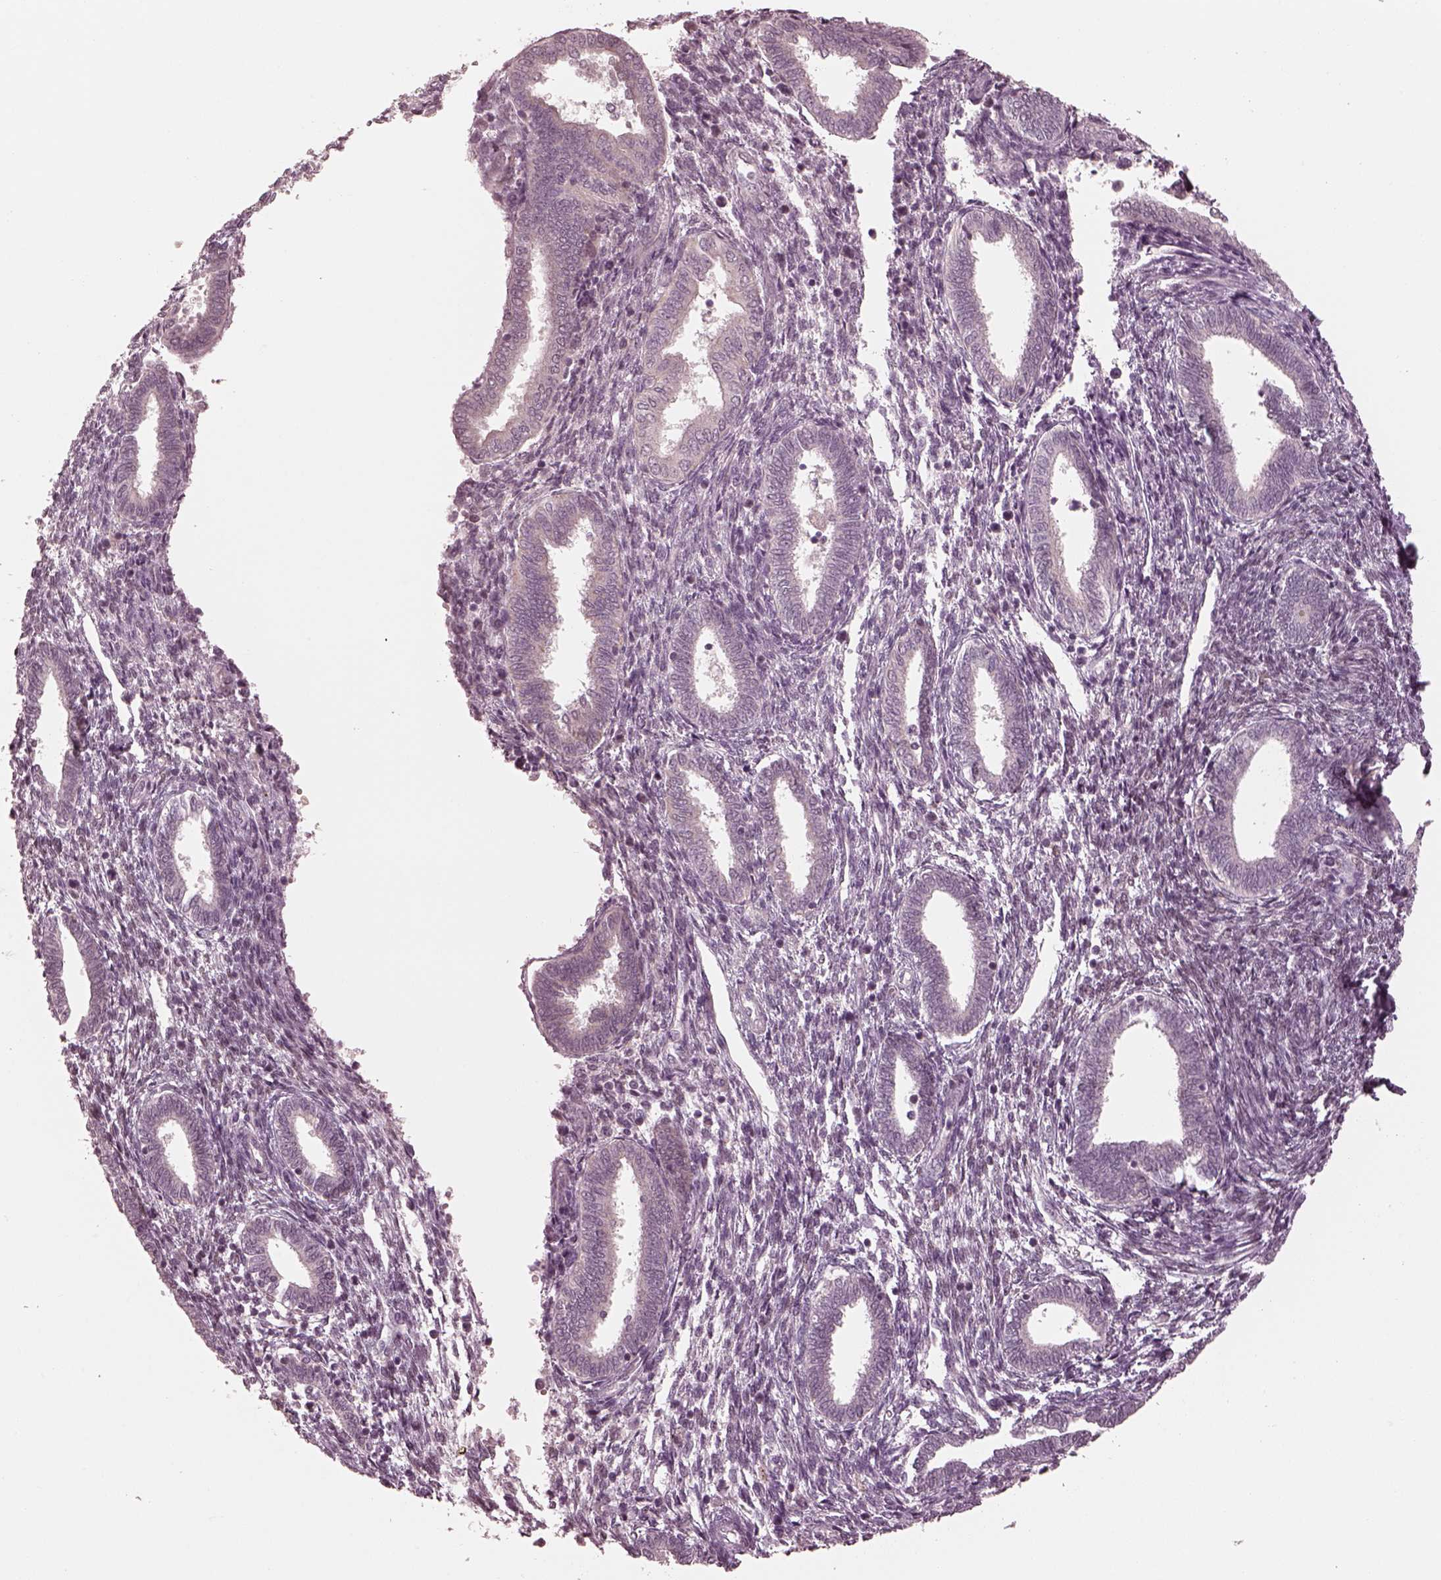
{"staining": {"intensity": "negative", "quantity": "none", "location": "none"}, "tissue": "endometrium", "cell_type": "Cells in endometrial stroma", "image_type": "normal", "snomed": [{"axis": "morphology", "description": "Normal tissue, NOS"}, {"axis": "topography", "description": "Endometrium"}], "caption": "Immunohistochemistry image of benign endometrium: human endometrium stained with DAB (3,3'-diaminobenzidine) exhibits no significant protein staining in cells in endometrial stroma. (DAB immunohistochemistry (IHC) visualized using brightfield microscopy, high magnification).", "gene": "IQCB1", "patient": {"sex": "female", "age": 42}}